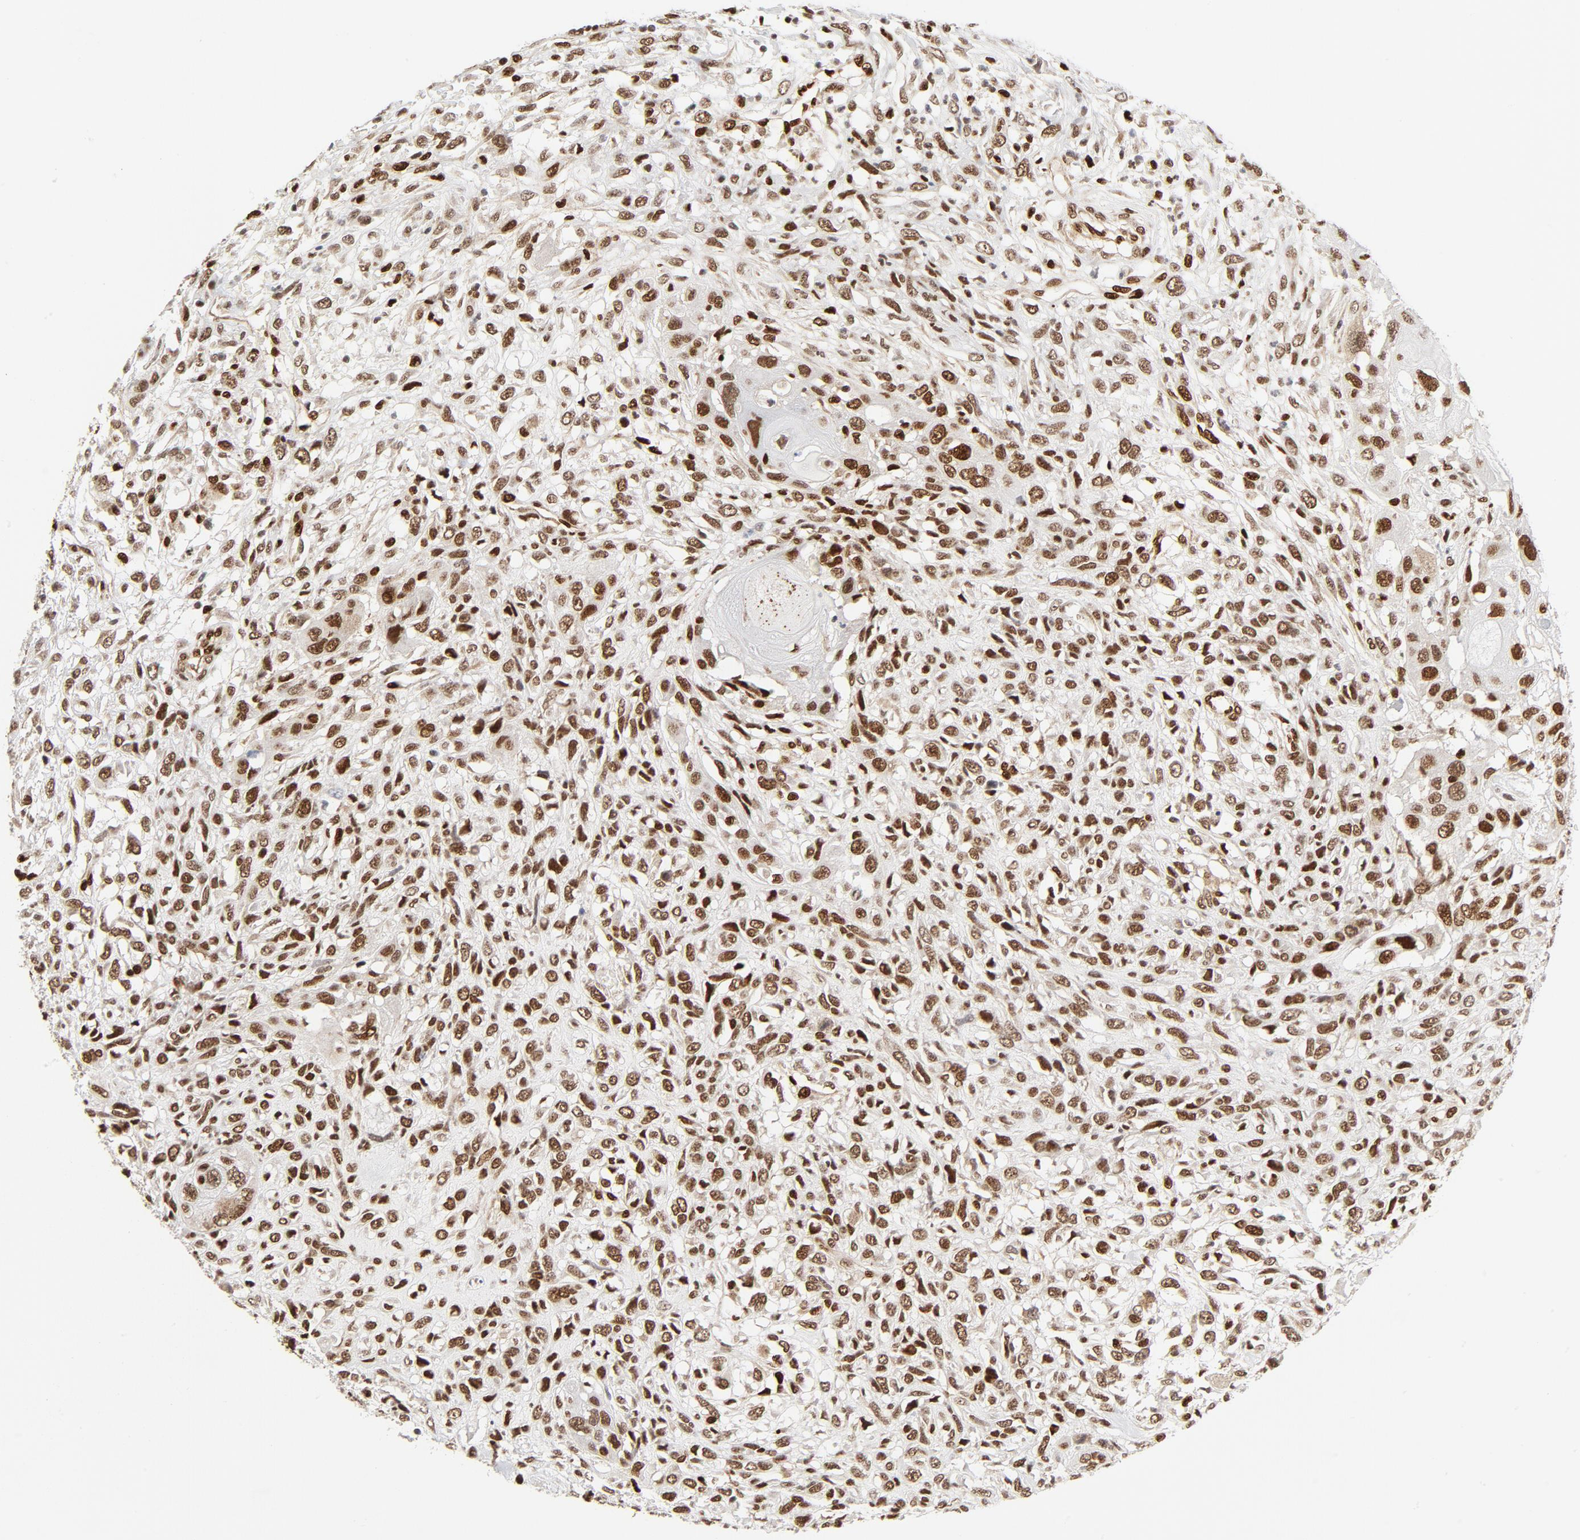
{"staining": {"intensity": "moderate", "quantity": ">75%", "location": "nuclear"}, "tissue": "head and neck cancer", "cell_type": "Tumor cells", "image_type": "cancer", "snomed": [{"axis": "morphology", "description": "Neoplasm, malignant, NOS"}, {"axis": "topography", "description": "Salivary gland"}, {"axis": "topography", "description": "Head-Neck"}], "caption": "A photomicrograph showing moderate nuclear expression in approximately >75% of tumor cells in neoplasm (malignant) (head and neck), as visualized by brown immunohistochemical staining.", "gene": "MEF2A", "patient": {"sex": "male", "age": 43}}